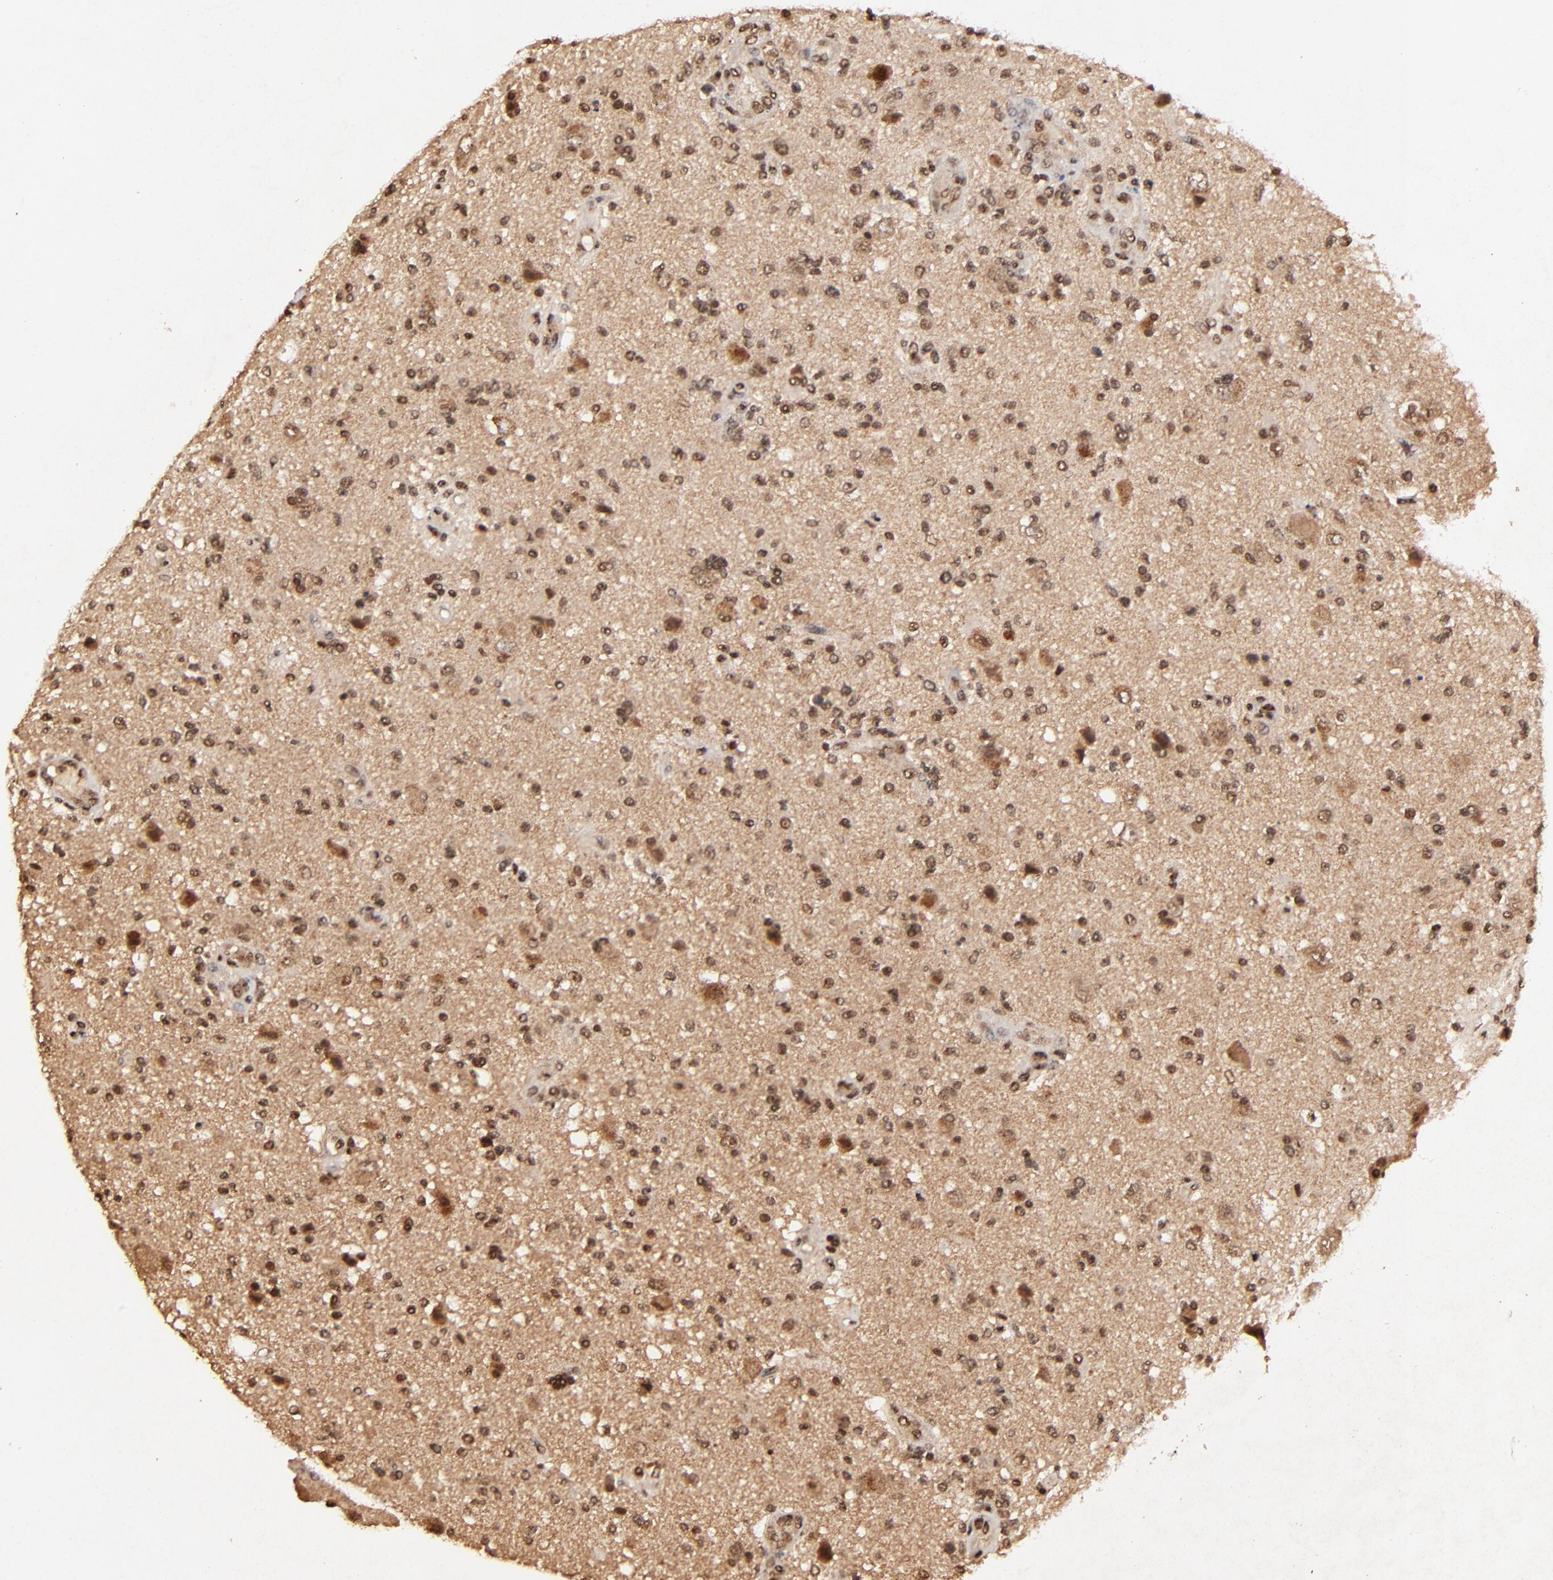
{"staining": {"intensity": "strong", "quantity": ">75%", "location": "cytoplasmic/membranous,nuclear"}, "tissue": "glioma", "cell_type": "Tumor cells", "image_type": "cancer", "snomed": [{"axis": "morphology", "description": "Normal tissue, NOS"}, {"axis": "morphology", "description": "Glioma, malignant, High grade"}, {"axis": "topography", "description": "Cerebral cortex"}], "caption": "High-power microscopy captured an IHC image of malignant glioma (high-grade), revealing strong cytoplasmic/membranous and nuclear positivity in about >75% of tumor cells. Using DAB (brown) and hematoxylin (blue) stains, captured at high magnification using brightfield microscopy.", "gene": "MED12", "patient": {"sex": "male", "age": 75}}